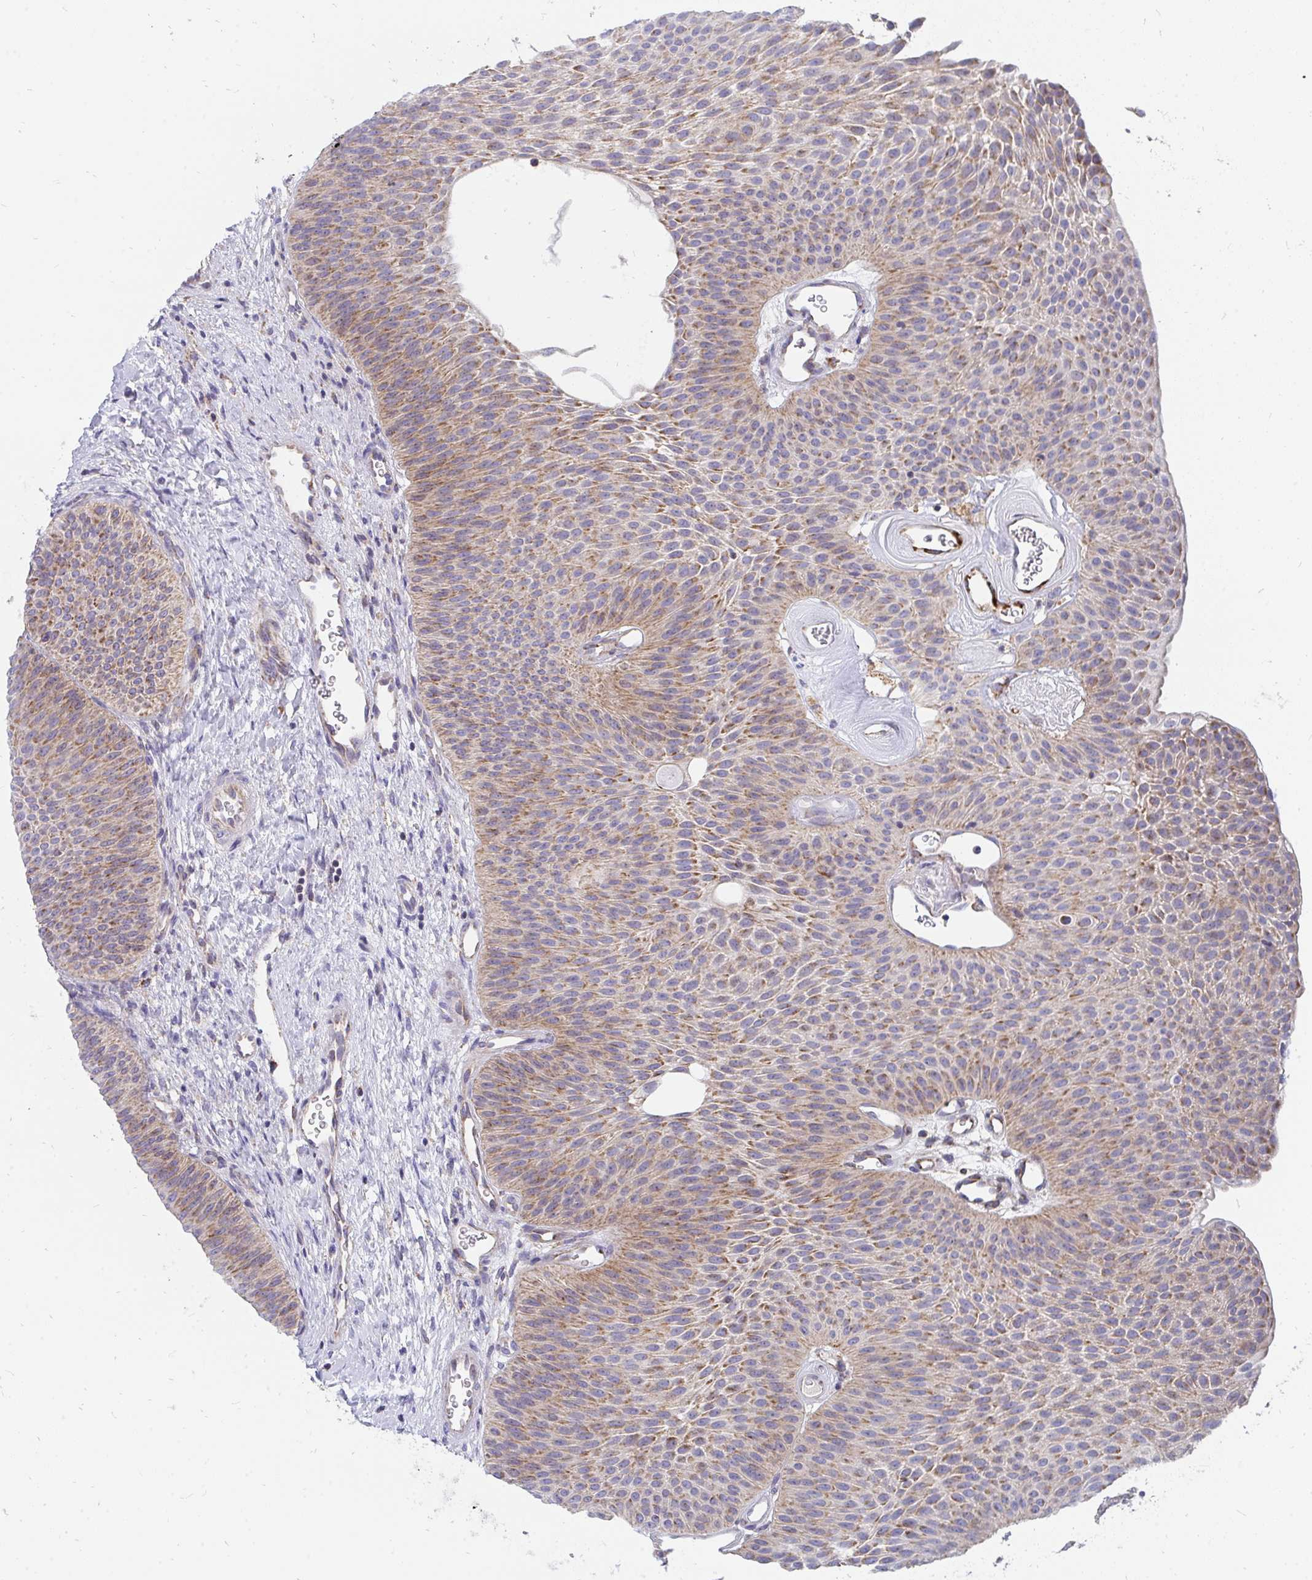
{"staining": {"intensity": "moderate", "quantity": ">75%", "location": "cytoplasmic/membranous"}, "tissue": "urothelial cancer", "cell_type": "Tumor cells", "image_type": "cancer", "snomed": [{"axis": "morphology", "description": "Urothelial carcinoma, Low grade"}, {"axis": "topography", "description": "Urinary bladder"}], "caption": "The histopathology image shows a brown stain indicating the presence of a protein in the cytoplasmic/membranous of tumor cells in urothelial carcinoma (low-grade). (Brightfield microscopy of DAB IHC at high magnification).", "gene": "PC", "patient": {"sex": "female", "age": 60}}